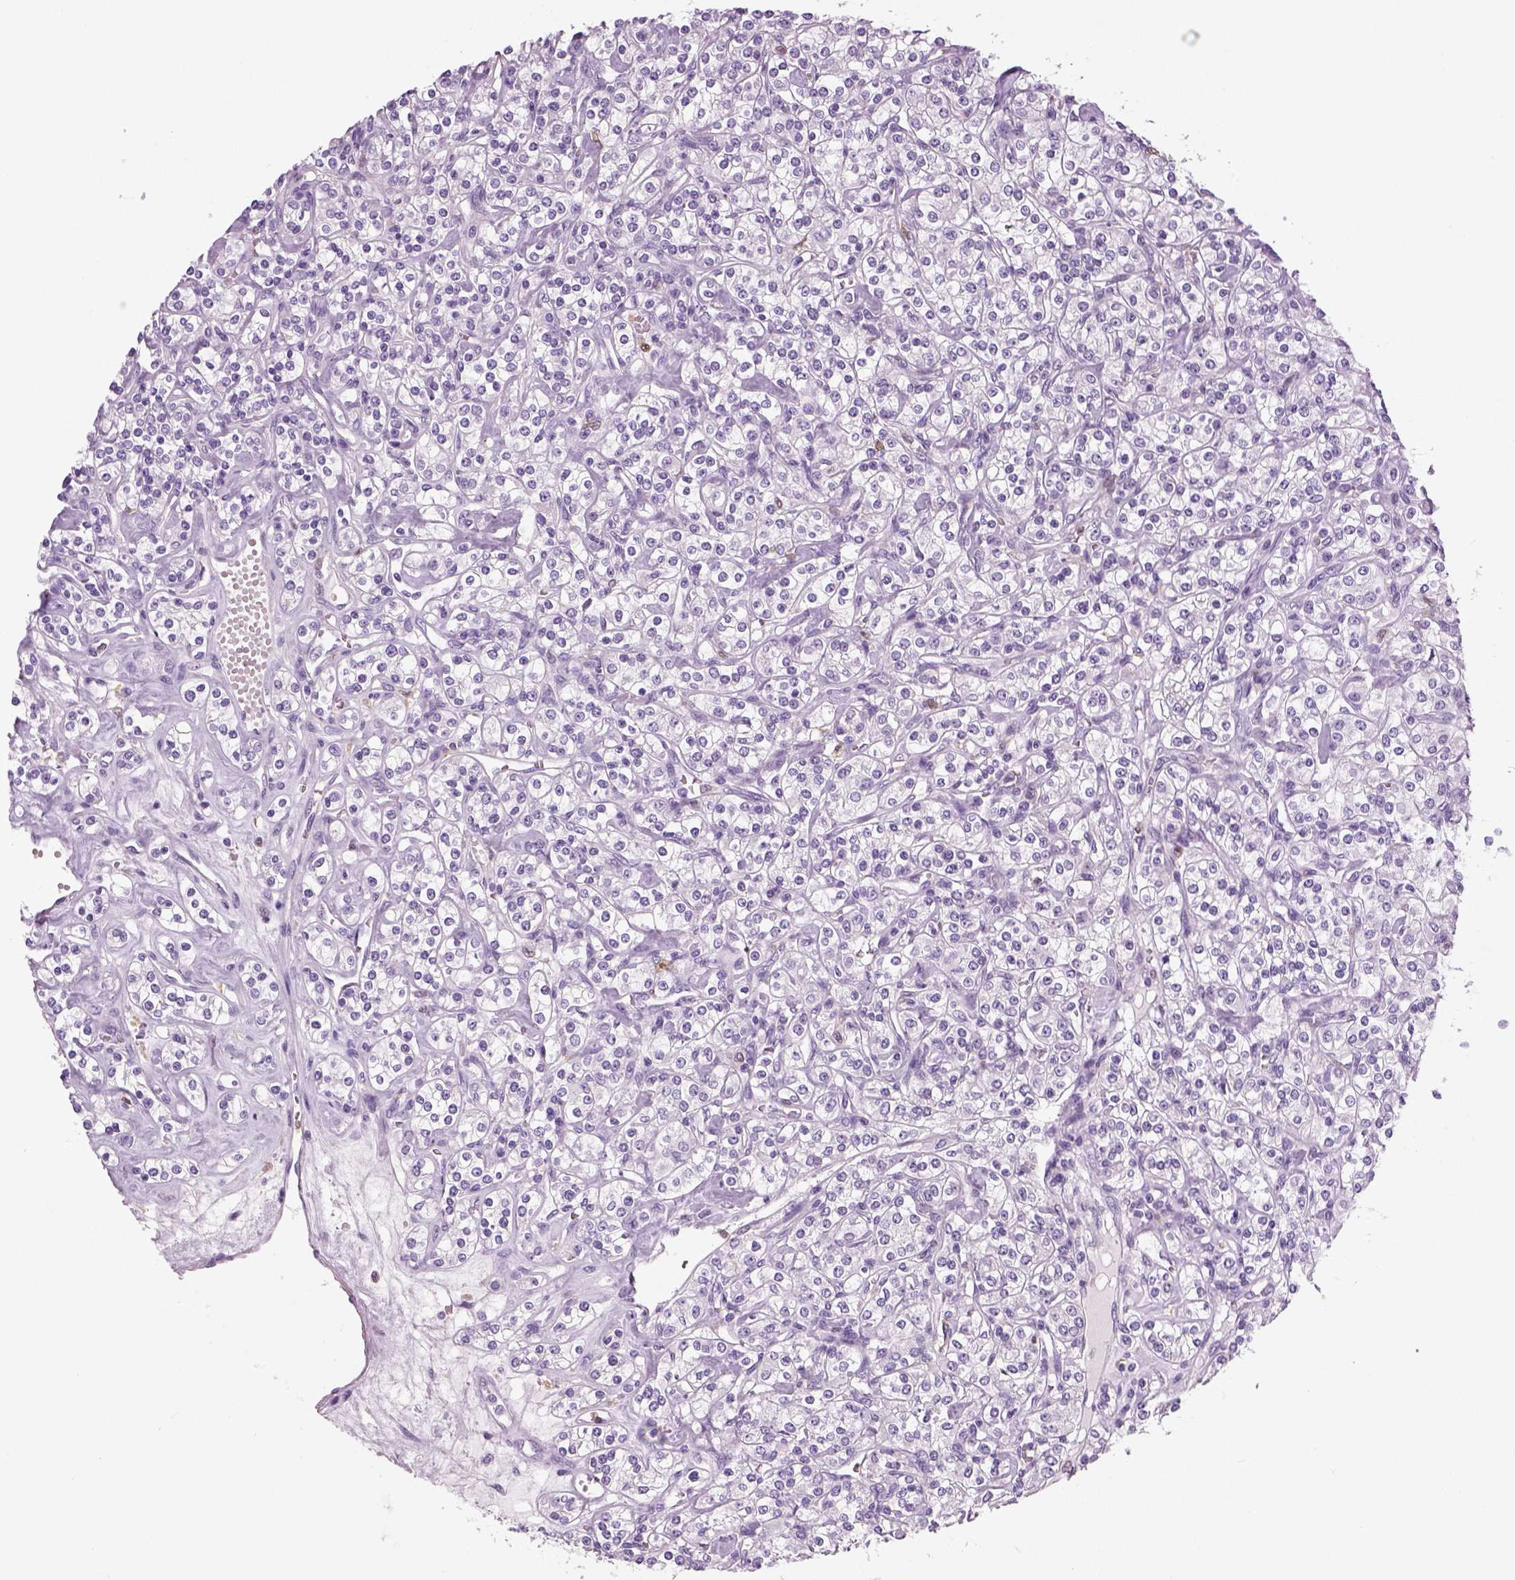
{"staining": {"intensity": "negative", "quantity": "none", "location": "none"}, "tissue": "renal cancer", "cell_type": "Tumor cells", "image_type": "cancer", "snomed": [{"axis": "morphology", "description": "Adenocarcinoma, NOS"}, {"axis": "topography", "description": "Kidney"}], "caption": "Tumor cells show no significant staining in adenocarcinoma (renal).", "gene": "NECAB2", "patient": {"sex": "male", "age": 77}}